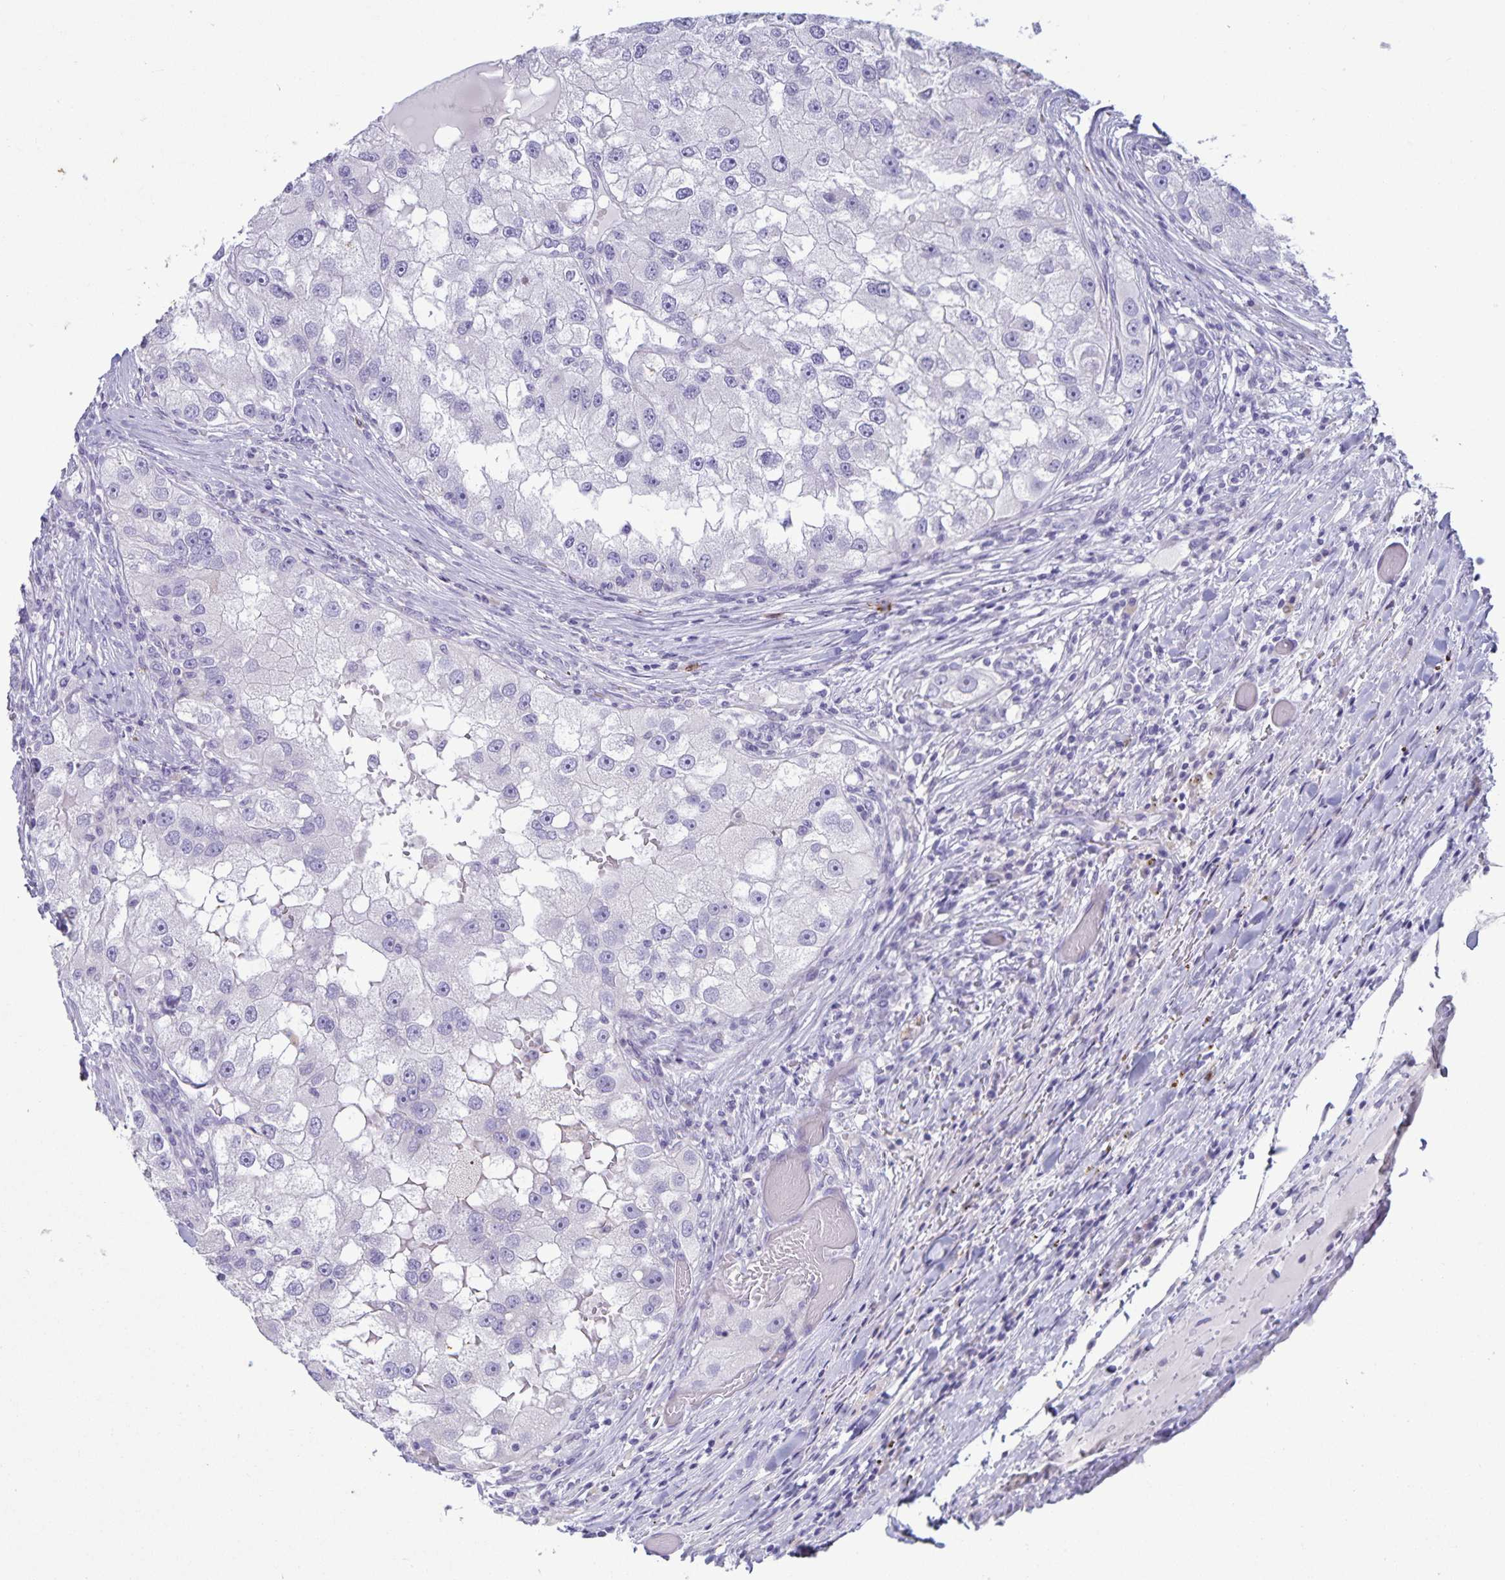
{"staining": {"intensity": "negative", "quantity": "none", "location": "none"}, "tissue": "renal cancer", "cell_type": "Tumor cells", "image_type": "cancer", "snomed": [{"axis": "morphology", "description": "Adenocarcinoma, NOS"}, {"axis": "topography", "description": "Kidney"}], "caption": "This is a histopathology image of immunohistochemistry (IHC) staining of renal adenocarcinoma, which shows no expression in tumor cells.", "gene": "IBTK", "patient": {"sex": "male", "age": 63}}